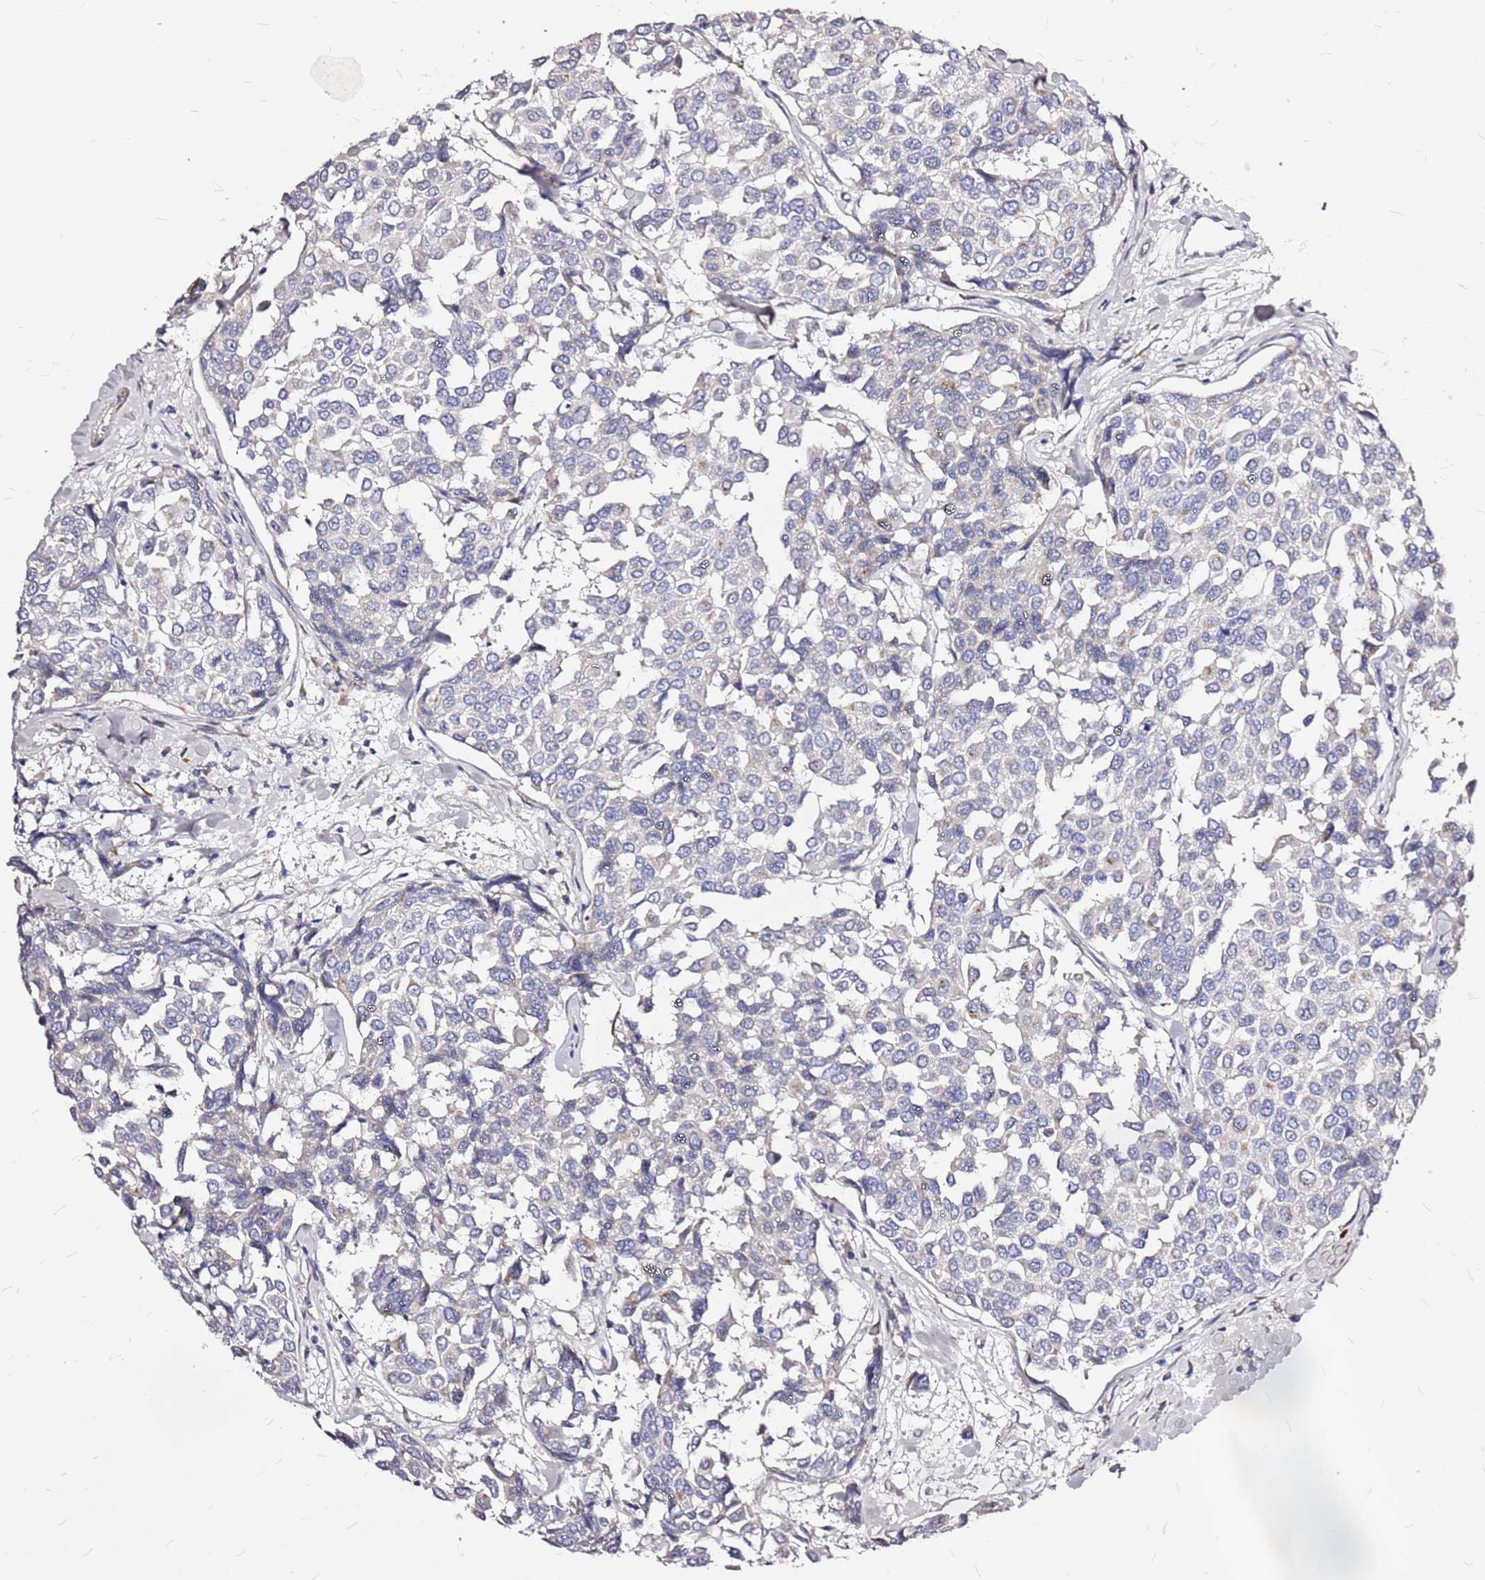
{"staining": {"intensity": "negative", "quantity": "none", "location": "none"}, "tissue": "breast cancer", "cell_type": "Tumor cells", "image_type": "cancer", "snomed": [{"axis": "morphology", "description": "Duct carcinoma"}, {"axis": "topography", "description": "Breast"}], "caption": "An immunohistochemistry (IHC) micrograph of breast cancer (intraductal carcinoma) is shown. There is no staining in tumor cells of breast cancer (intraductal carcinoma).", "gene": "CASD1", "patient": {"sex": "female", "age": 55}}